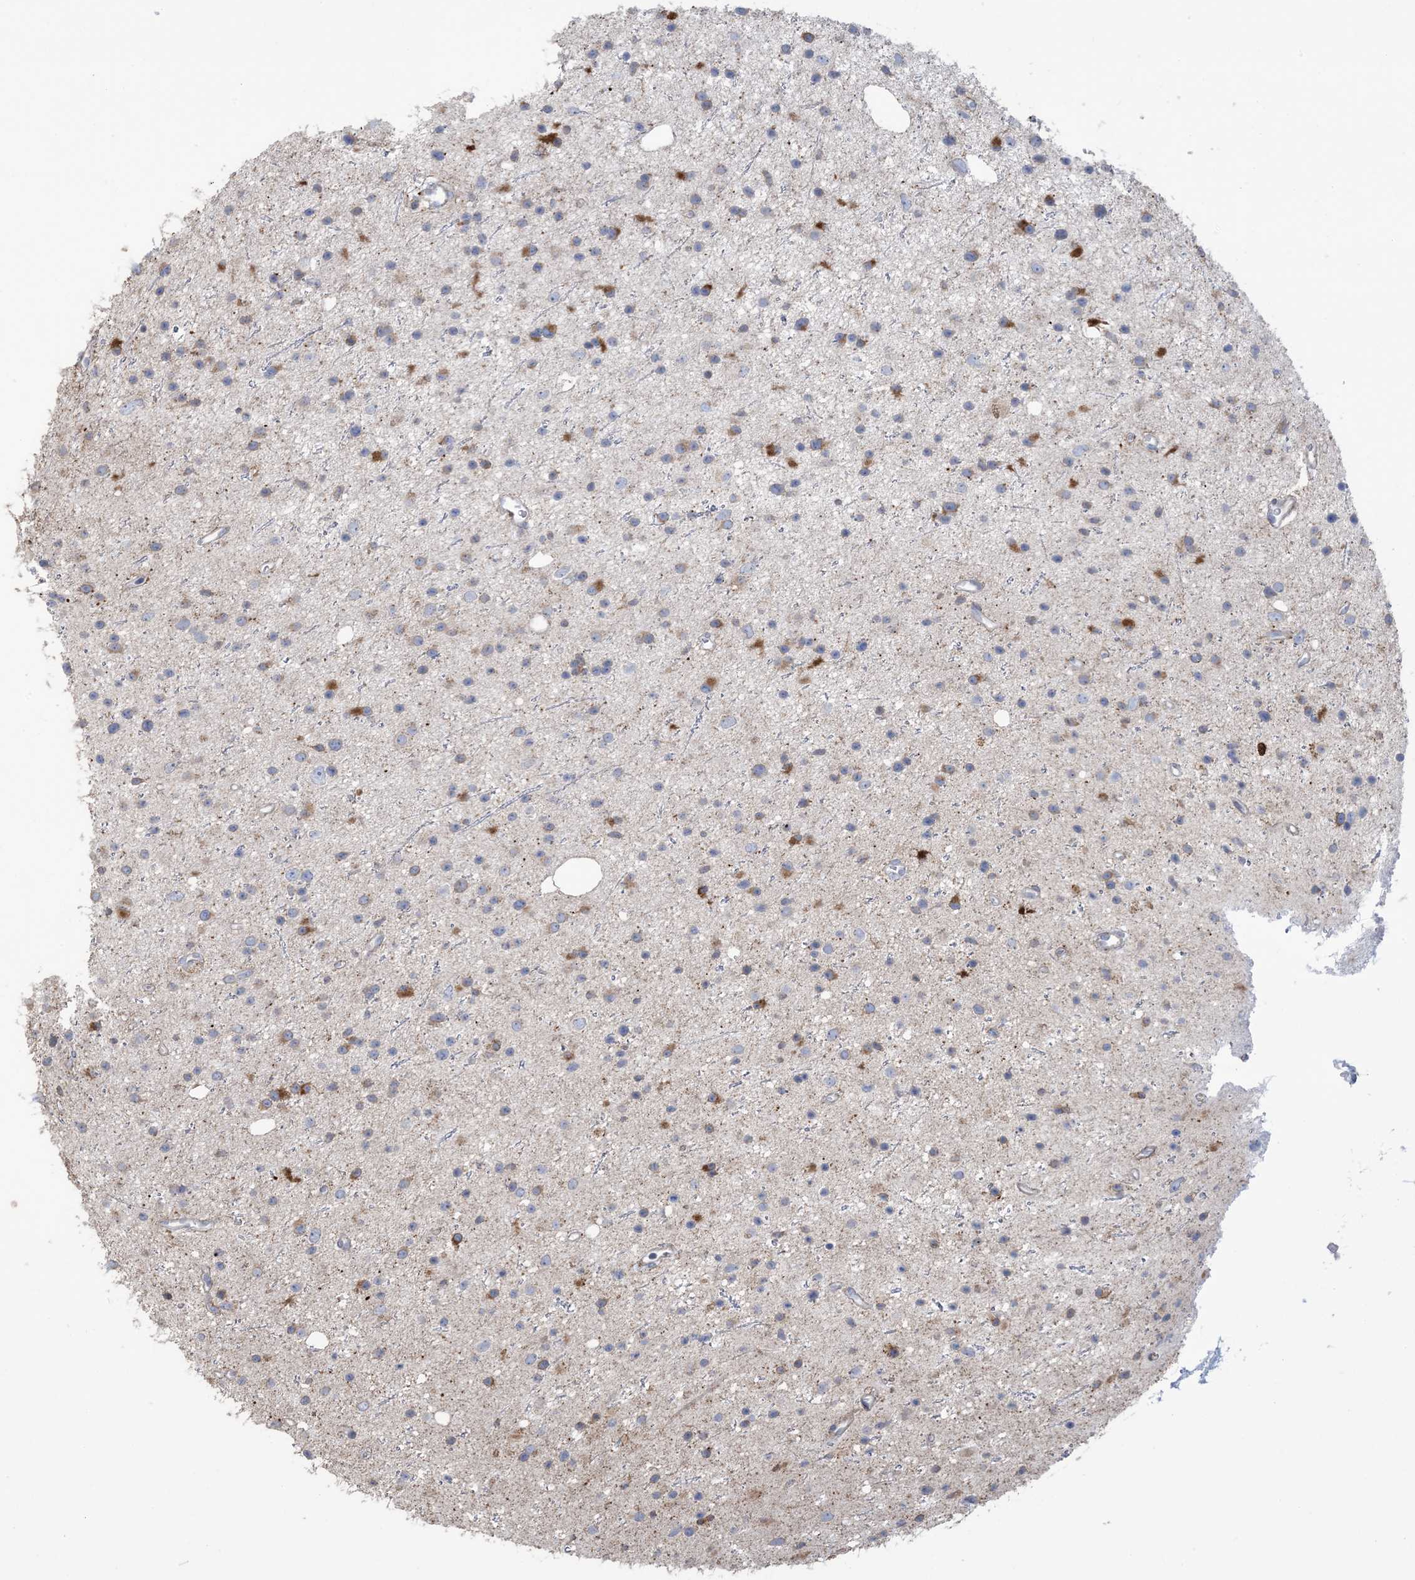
{"staining": {"intensity": "moderate", "quantity": "<25%", "location": "cytoplasmic/membranous"}, "tissue": "glioma", "cell_type": "Tumor cells", "image_type": "cancer", "snomed": [{"axis": "morphology", "description": "Glioma, malignant, Low grade"}, {"axis": "topography", "description": "Cerebral cortex"}], "caption": "Glioma stained with a brown dye exhibits moderate cytoplasmic/membranous positive positivity in about <25% of tumor cells.", "gene": "SHANK1", "patient": {"sex": "female", "age": 39}}